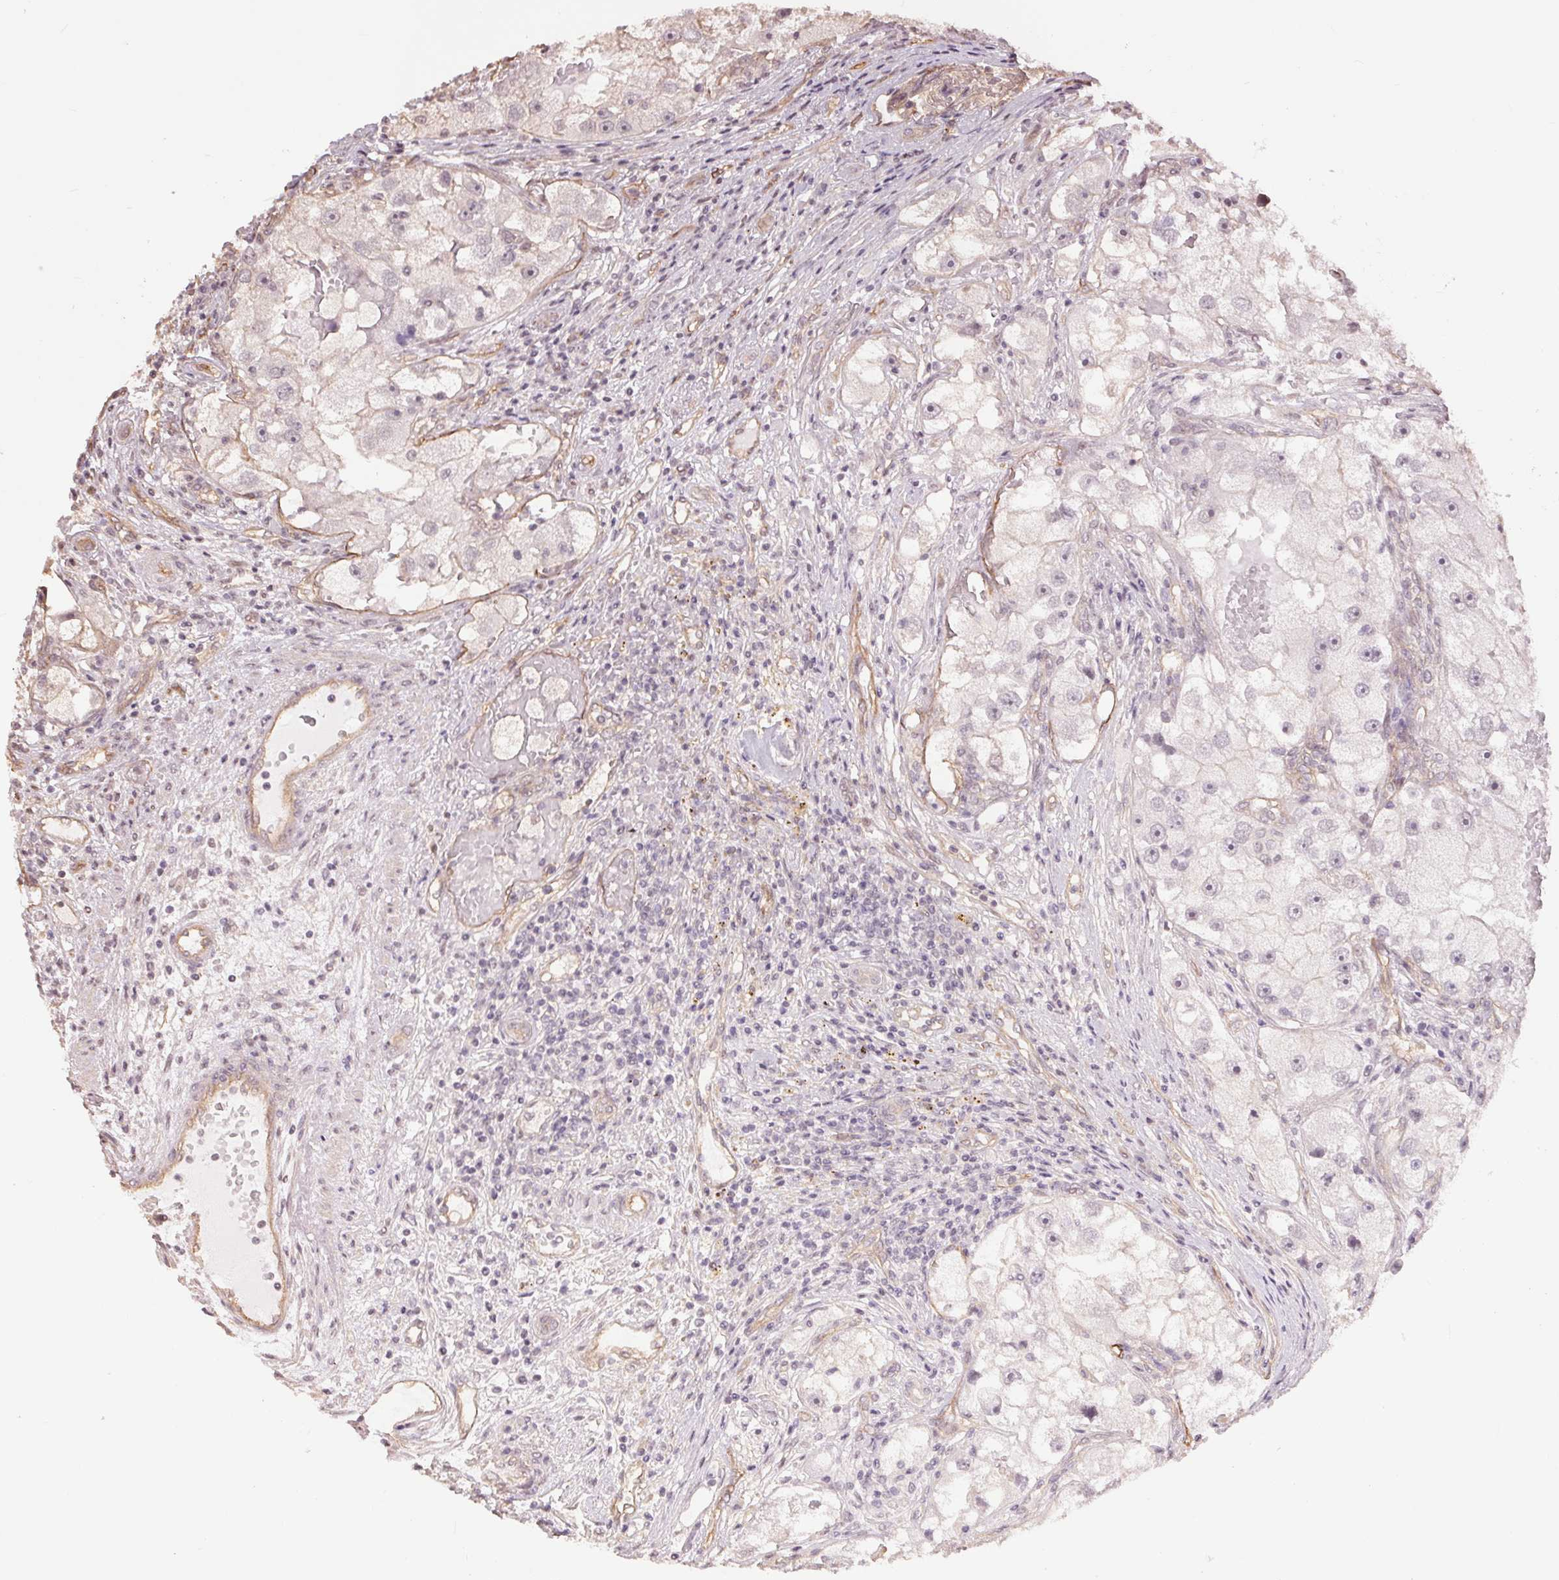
{"staining": {"intensity": "negative", "quantity": "none", "location": "none"}, "tissue": "renal cancer", "cell_type": "Tumor cells", "image_type": "cancer", "snomed": [{"axis": "morphology", "description": "Adenocarcinoma, NOS"}, {"axis": "topography", "description": "Kidney"}], "caption": "Tumor cells are negative for protein expression in human adenocarcinoma (renal).", "gene": "PALM", "patient": {"sex": "male", "age": 63}}